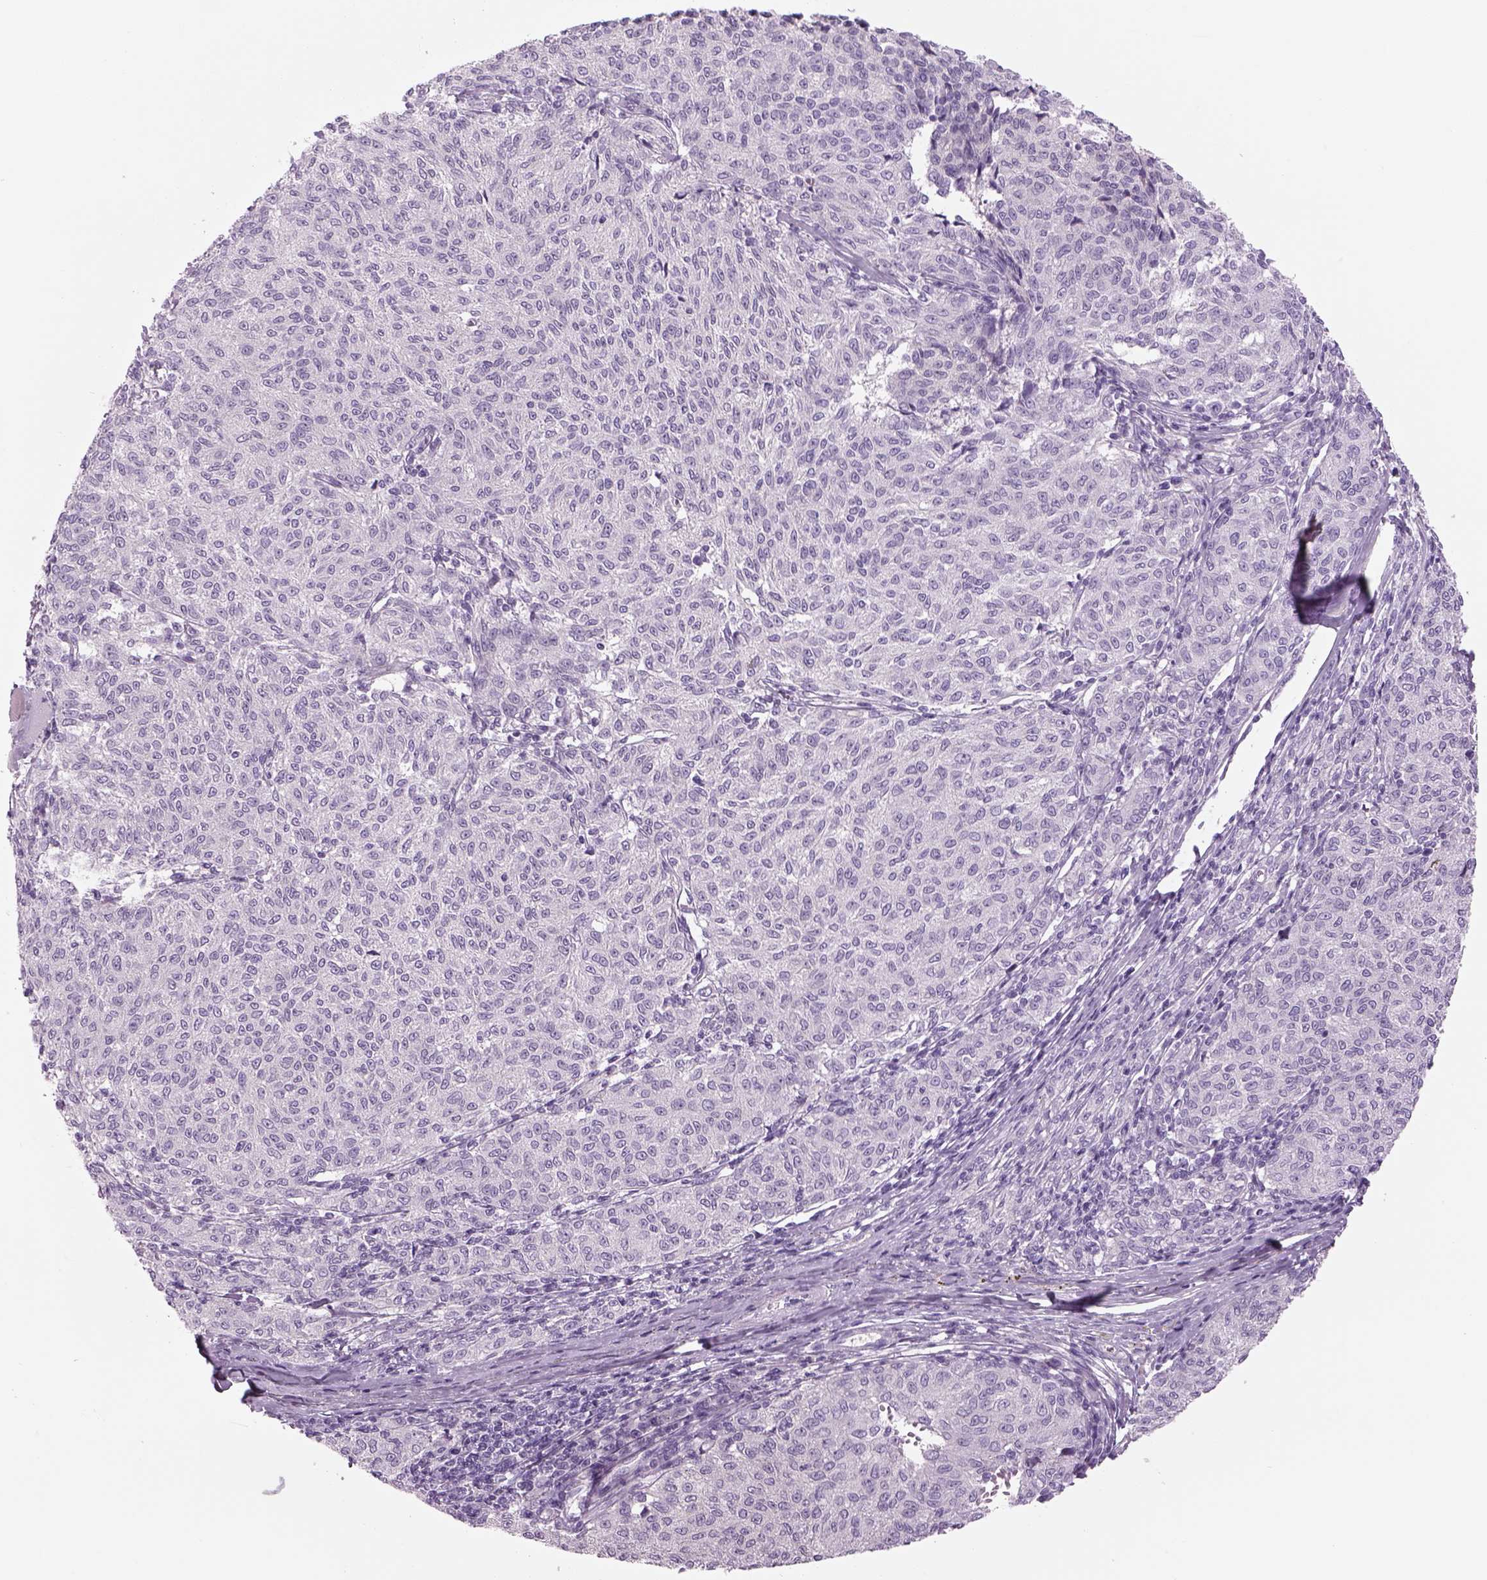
{"staining": {"intensity": "negative", "quantity": "none", "location": "none"}, "tissue": "melanoma", "cell_type": "Tumor cells", "image_type": "cancer", "snomed": [{"axis": "morphology", "description": "Malignant melanoma, NOS"}, {"axis": "topography", "description": "Skin"}], "caption": "Immunohistochemical staining of human melanoma reveals no significant staining in tumor cells.", "gene": "MDH1B", "patient": {"sex": "female", "age": 72}}